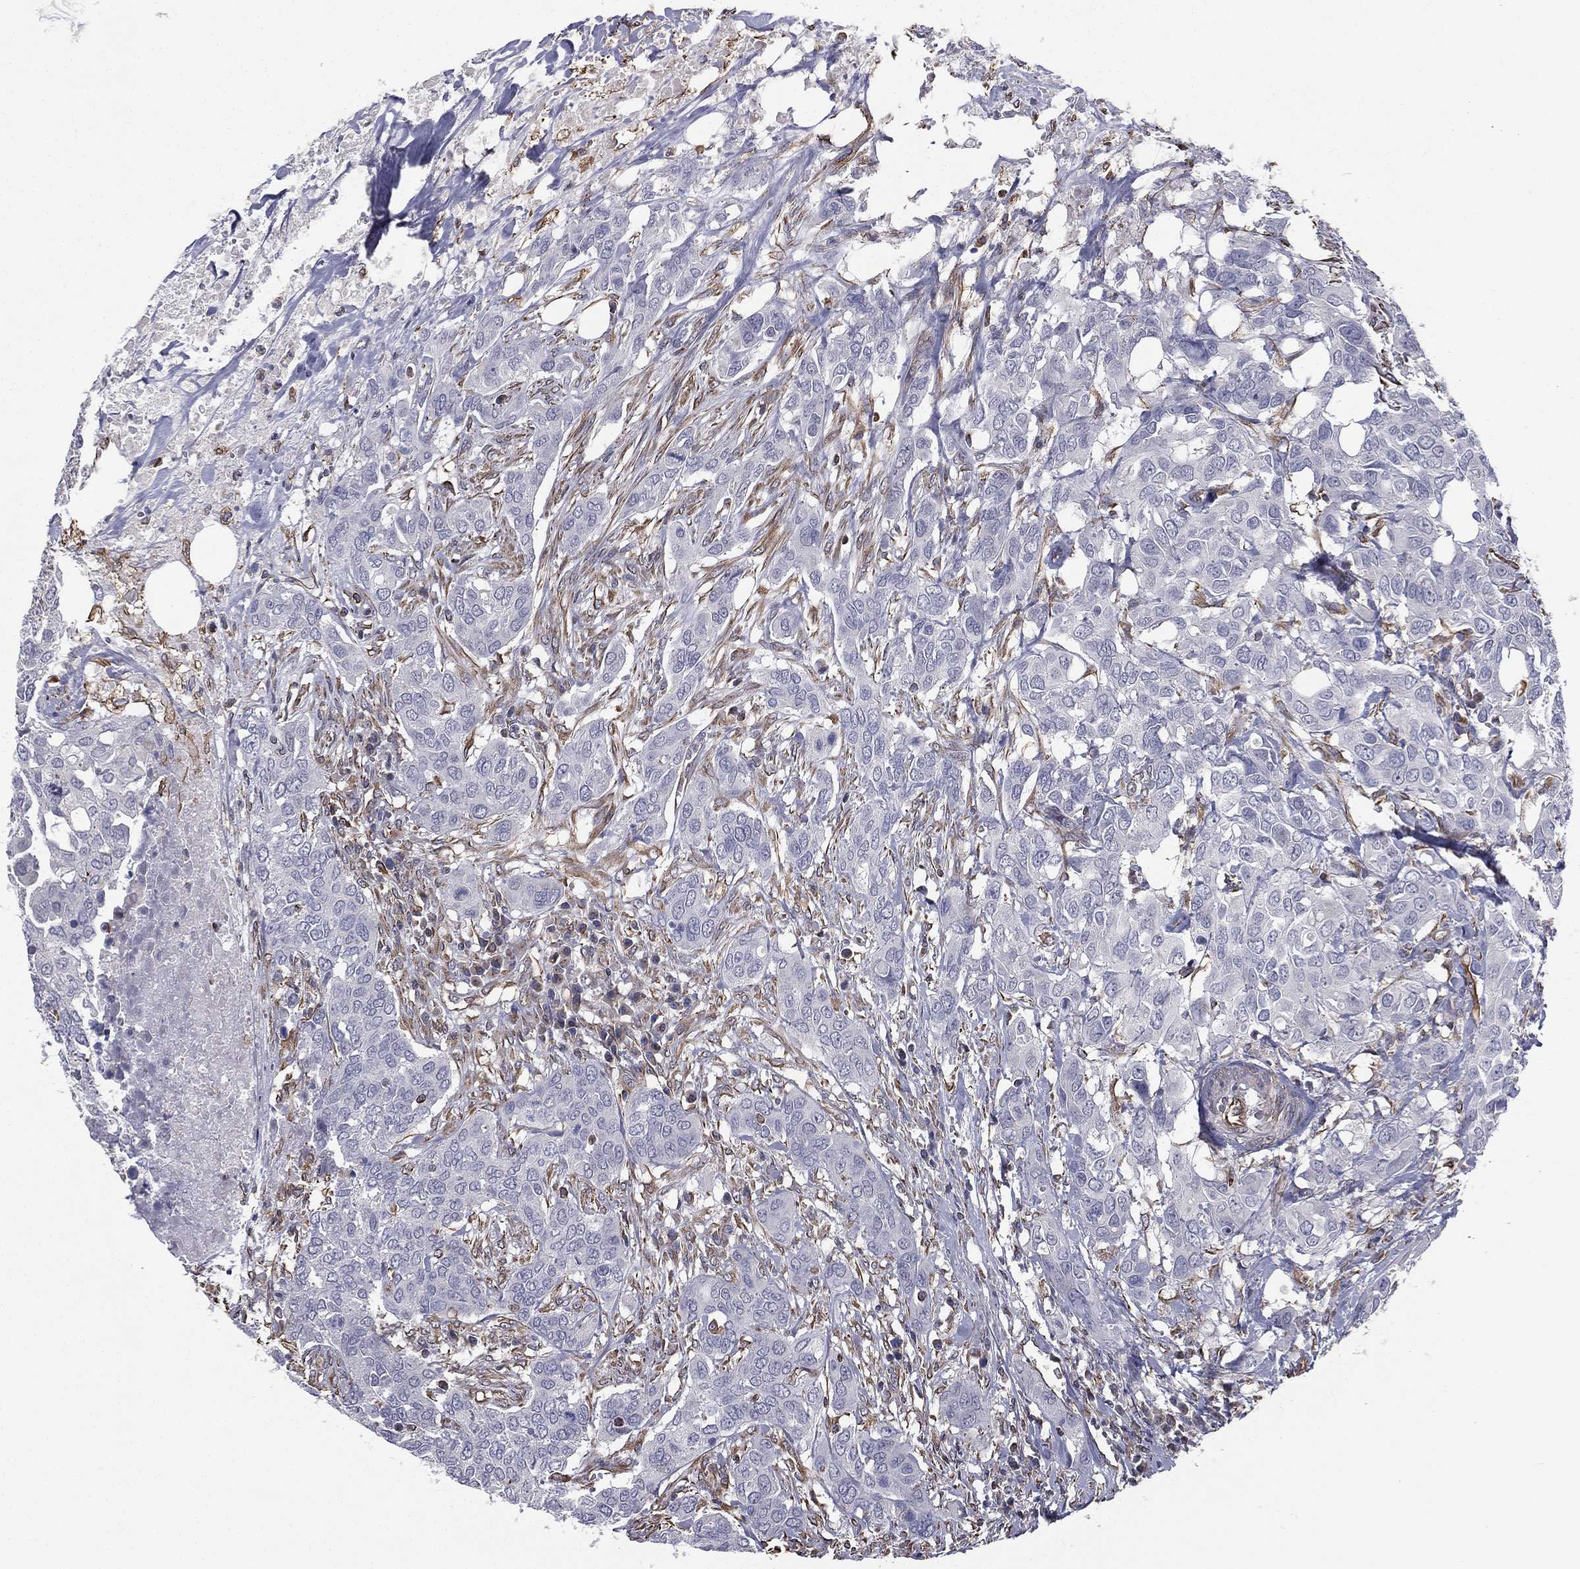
{"staining": {"intensity": "negative", "quantity": "none", "location": "none"}, "tissue": "urothelial cancer", "cell_type": "Tumor cells", "image_type": "cancer", "snomed": [{"axis": "morphology", "description": "Urothelial carcinoma, NOS"}, {"axis": "morphology", "description": "Urothelial carcinoma, High grade"}, {"axis": "topography", "description": "Urinary bladder"}], "caption": "The IHC image has no significant staining in tumor cells of high-grade urothelial carcinoma tissue. The staining was performed using DAB to visualize the protein expression in brown, while the nuclei were stained in blue with hematoxylin (Magnification: 20x).", "gene": "SCUBE1", "patient": {"sex": "male", "age": 63}}